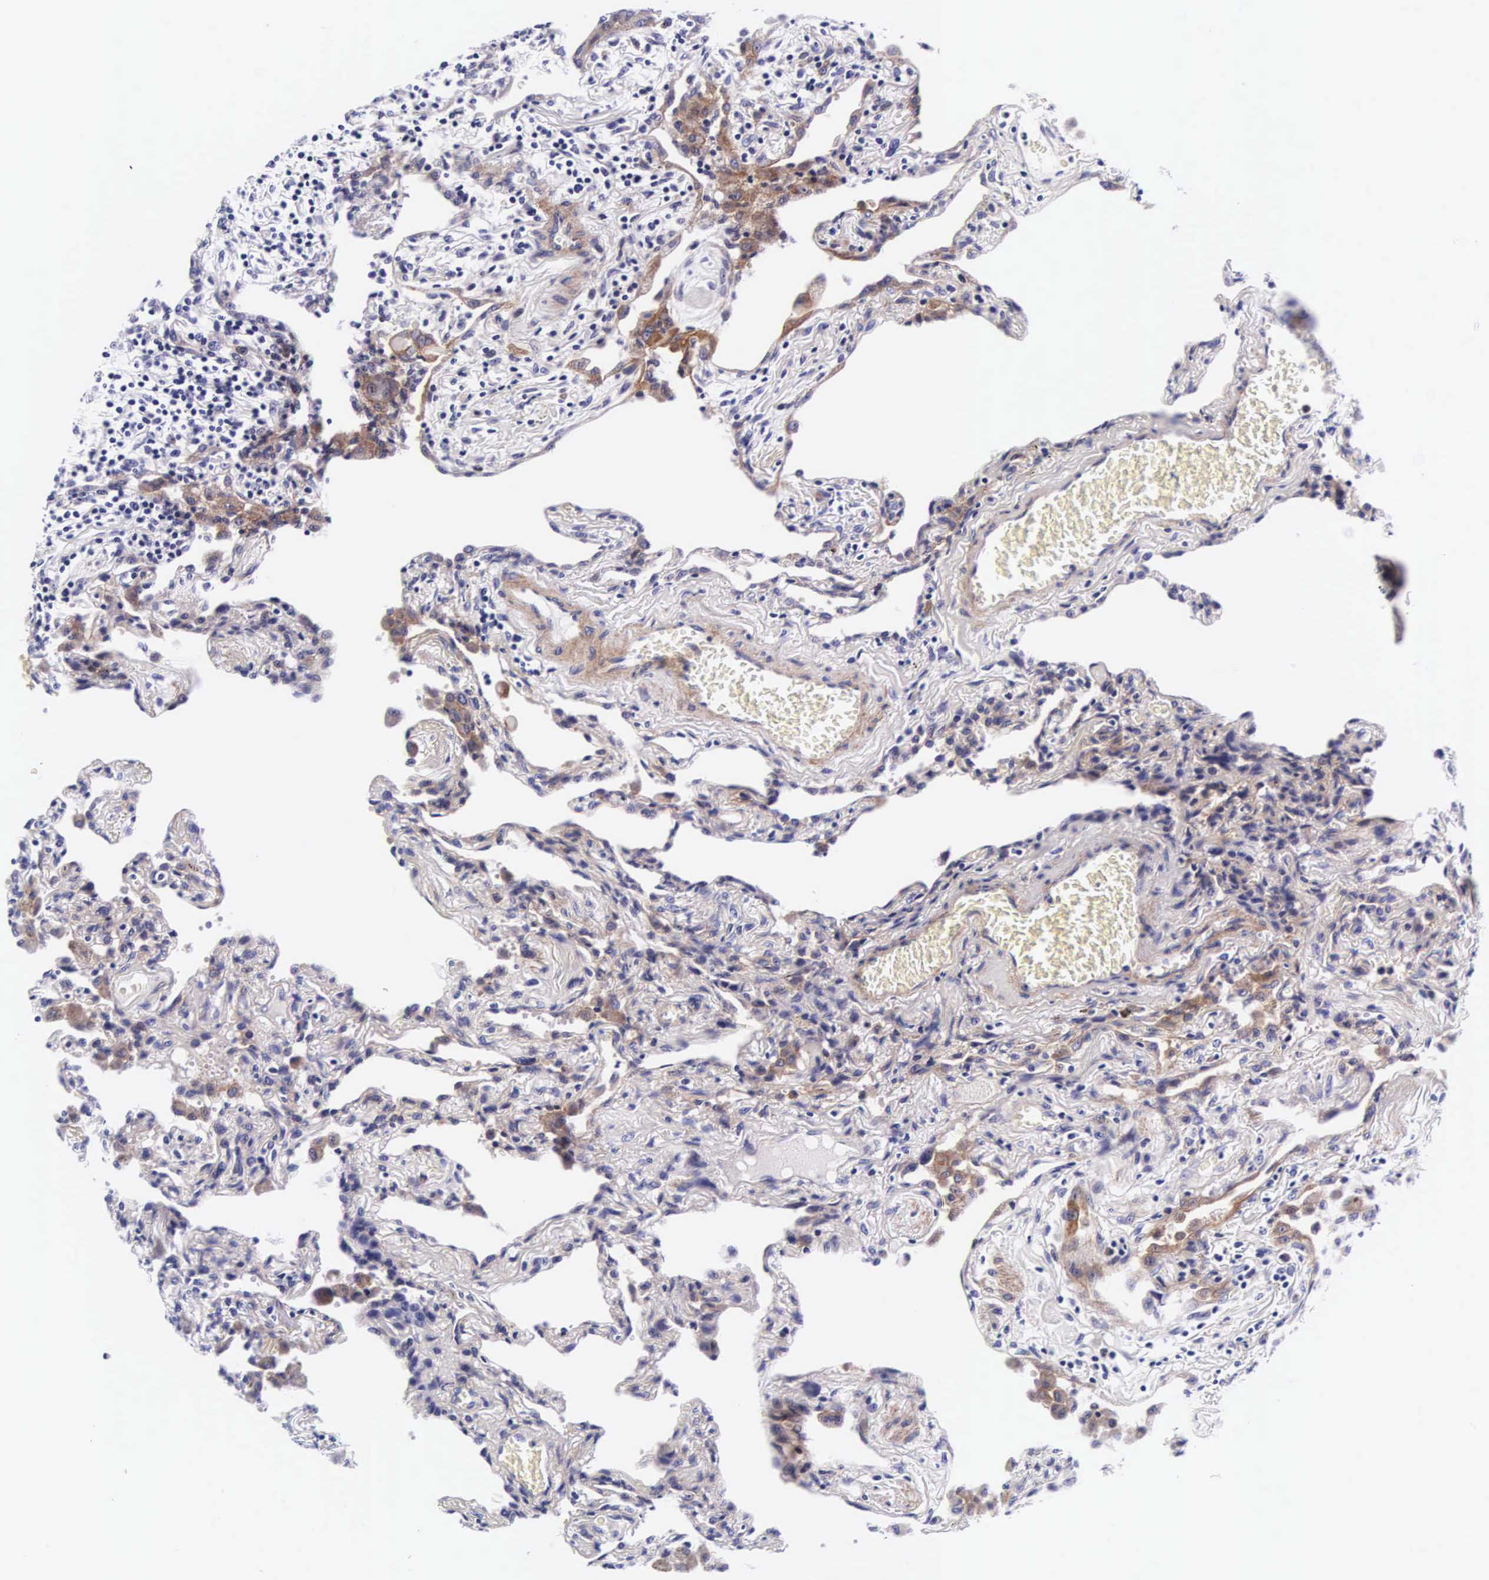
{"staining": {"intensity": "negative", "quantity": "none", "location": "none"}, "tissue": "lung", "cell_type": "Alveolar cells", "image_type": "normal", "snomed": [{"axis": "morphology", "description": "Normal tissue, NOS"}, {"axis": "topography", "description": "Lung"}], "caption": "Alveolar cells show no significant expression in unremarkable lung. Nuclei are stained in blue.", "gene": "UPRT", "patient": {"sex": "male", "age": 73}}